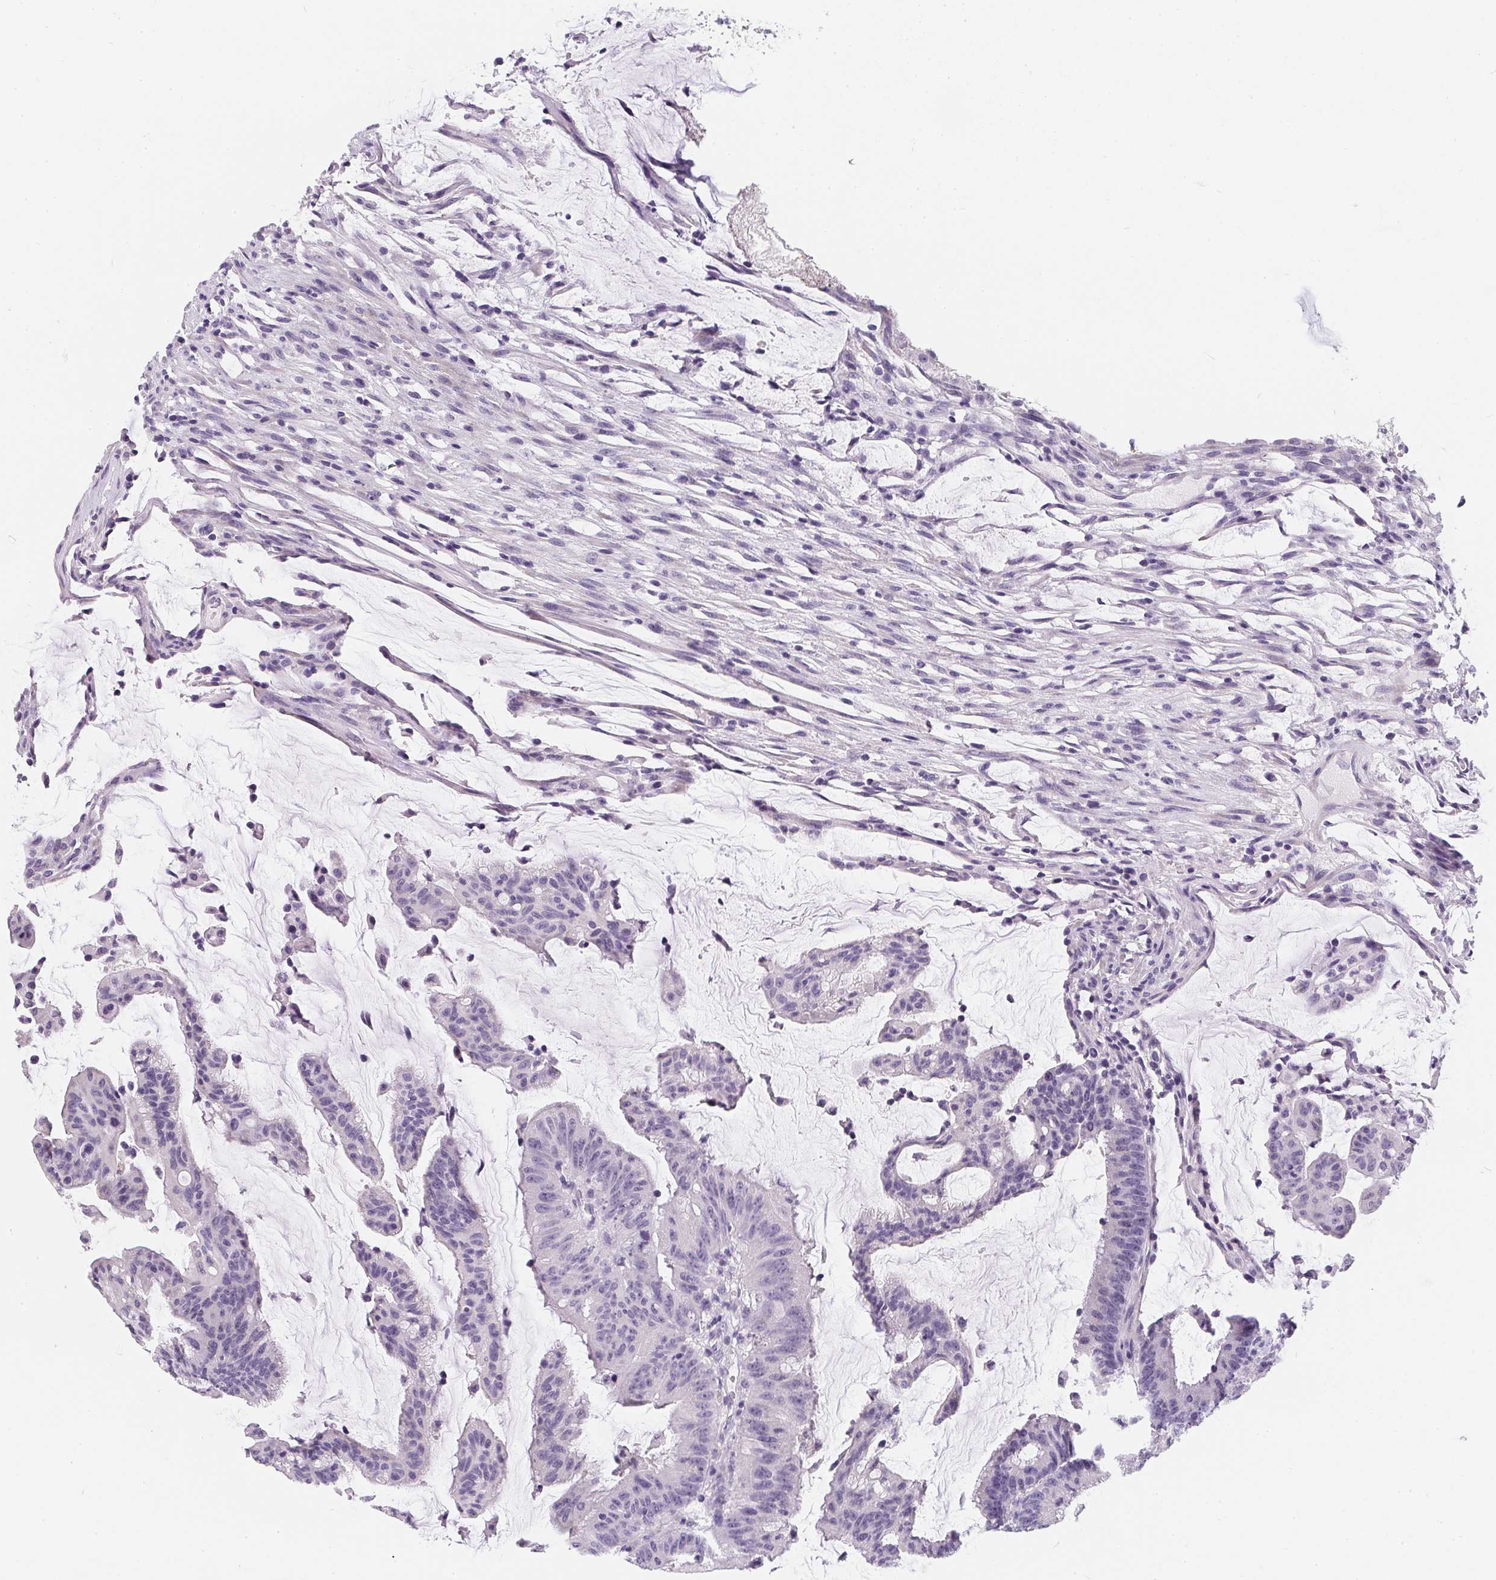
{"staining": {"intensity": "negative", "quantity": "none", "location": "none"}, "tissue": "colorectal cancer", "cell_type": "Tumor cells", "image_type": "cancer", "snomed": [{"axis": "morphology", "description": "Adenocarcinoma, NOS"}, {"axis": "topography", "description": "Colon"}], "caption": "High magnification brightfield microscopy of colorectal adenocarcinoma stained with DAB (brown) and counterstained with hematoxylin (blue): tumor cells show no significant expression.", "gene": "MAP1A", "patient": {"sex": "female", "age": 78}}